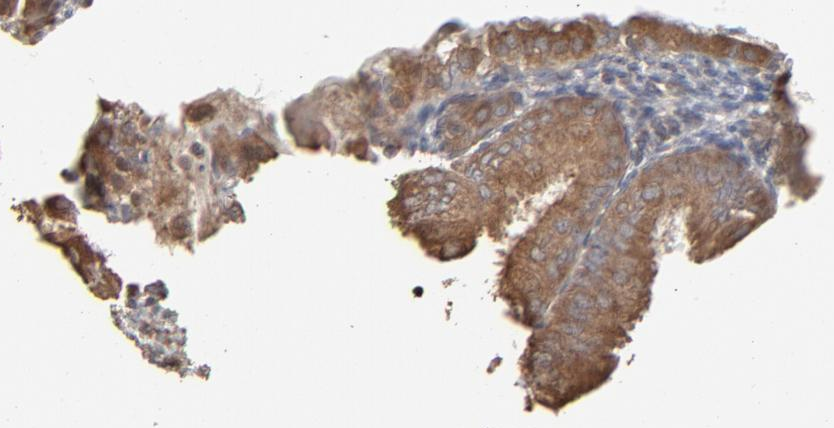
{"staining": {"intensity": "moderate", "quantity": ">75%", "location": "cytoplasmic/membranous"}, "tissue": "endometrial cancer", "cell_type": "Tumor cells", "image_type": "cancer", "snomed": [{"axis": "morphology", "description": "Adenocarcinoma, NOS"}, {"axis": "topography", "description": "Endometrium"}], "caption": "Endometrial cancer tissue shows moderate cytoplasmic/membranous expression in approximately >75% of tumor cells", "gene": "PPP2CA", "patient": {"sex": "female", "age": 76}}